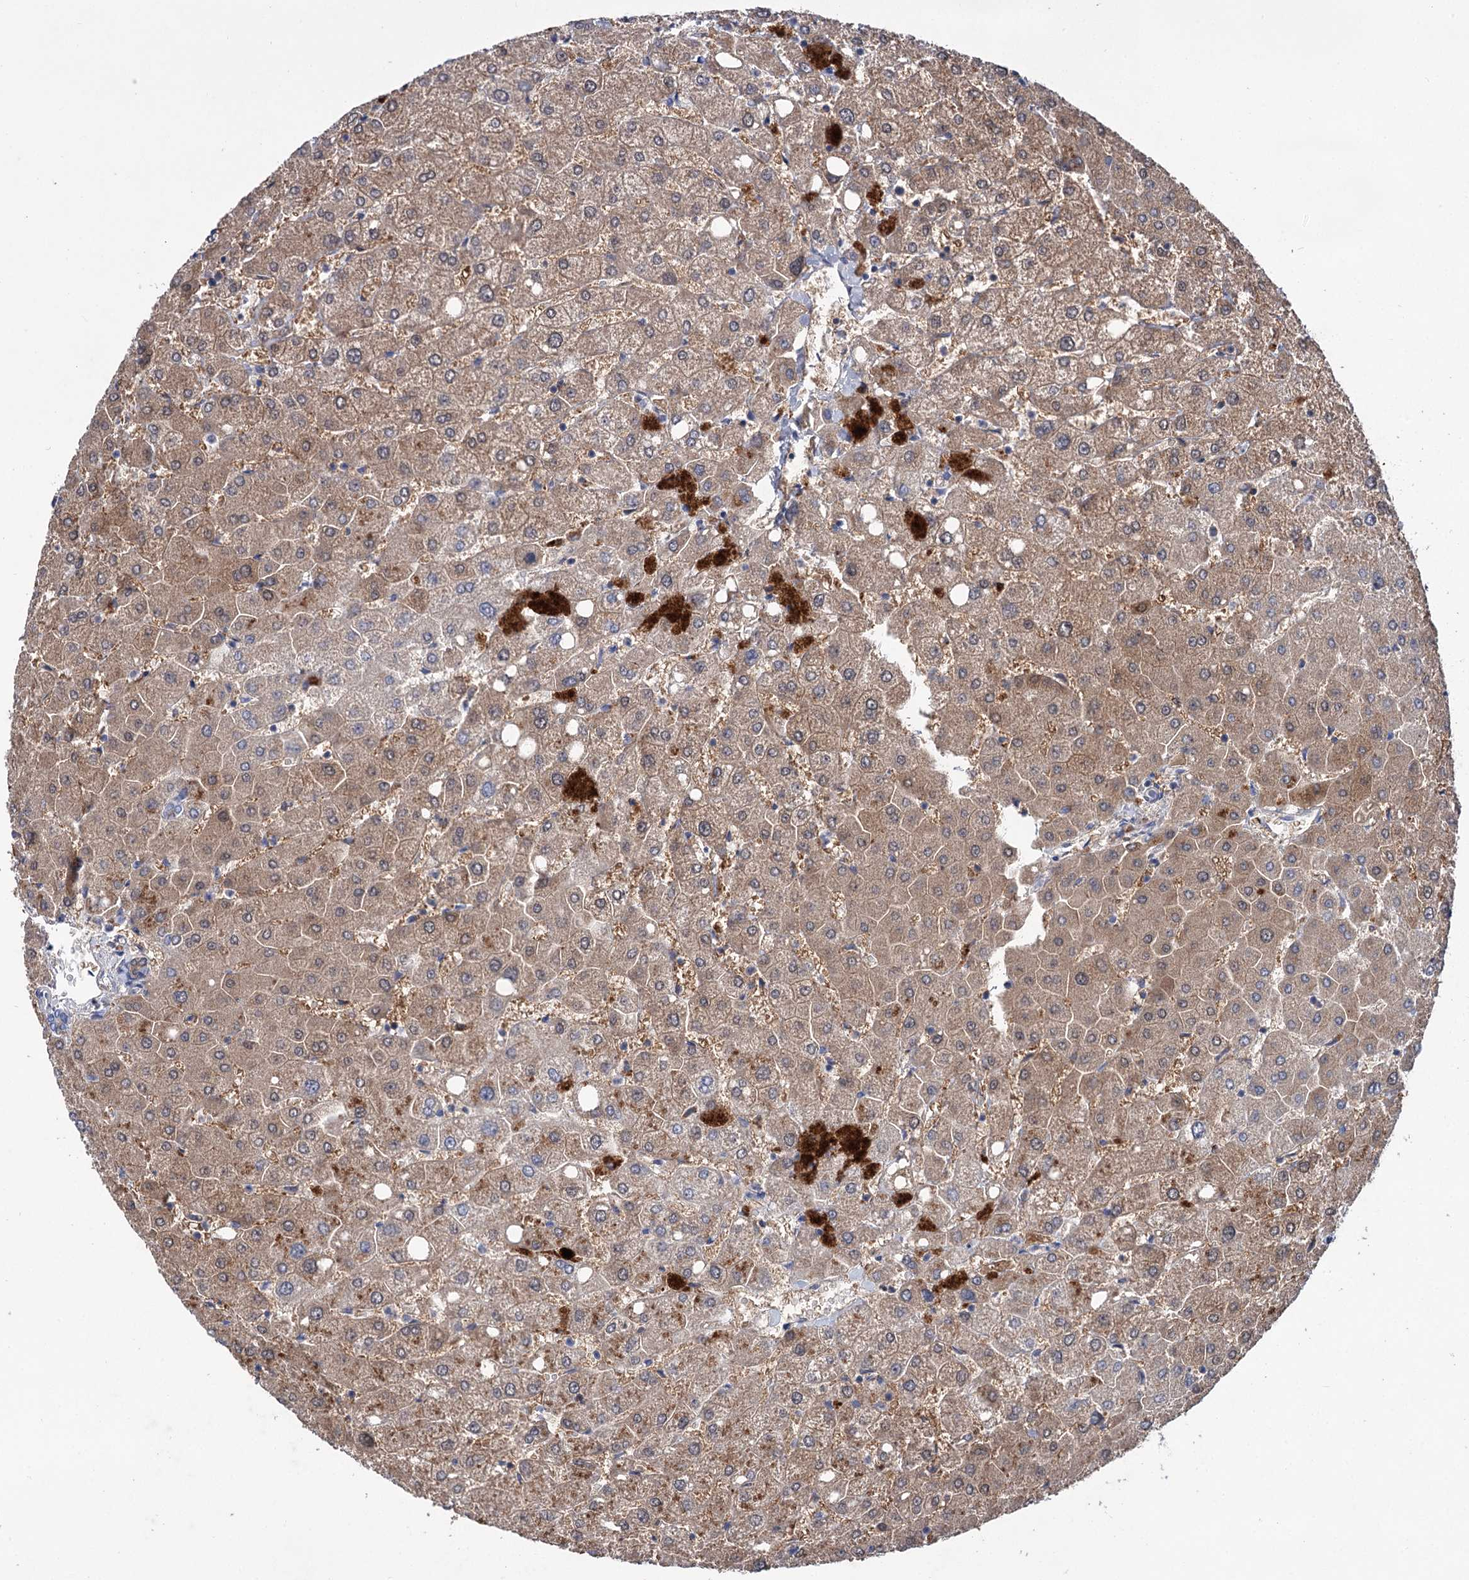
{"staining": {"intensity": "weak", "quantity": "25%-75%", "location": "cytoplasmic/membranous"}, "tissue": "liver", "cell_type": "Cholangiocytes", "image_type": "normal", "snomed": [{"axis": "morphology", "description": "Normal tissue, NOS"}, {"axis": "topography", "description": "Liver"}], "caption": "An immunohistochemistry photomicrograph of normal tissue is shown. Protein staining in brown shows weak cytoplasmic/membranous positivity in liver within cholangiocytes.", "gene": "CLPB", "patient": {"sex": "female", "age": 54}}